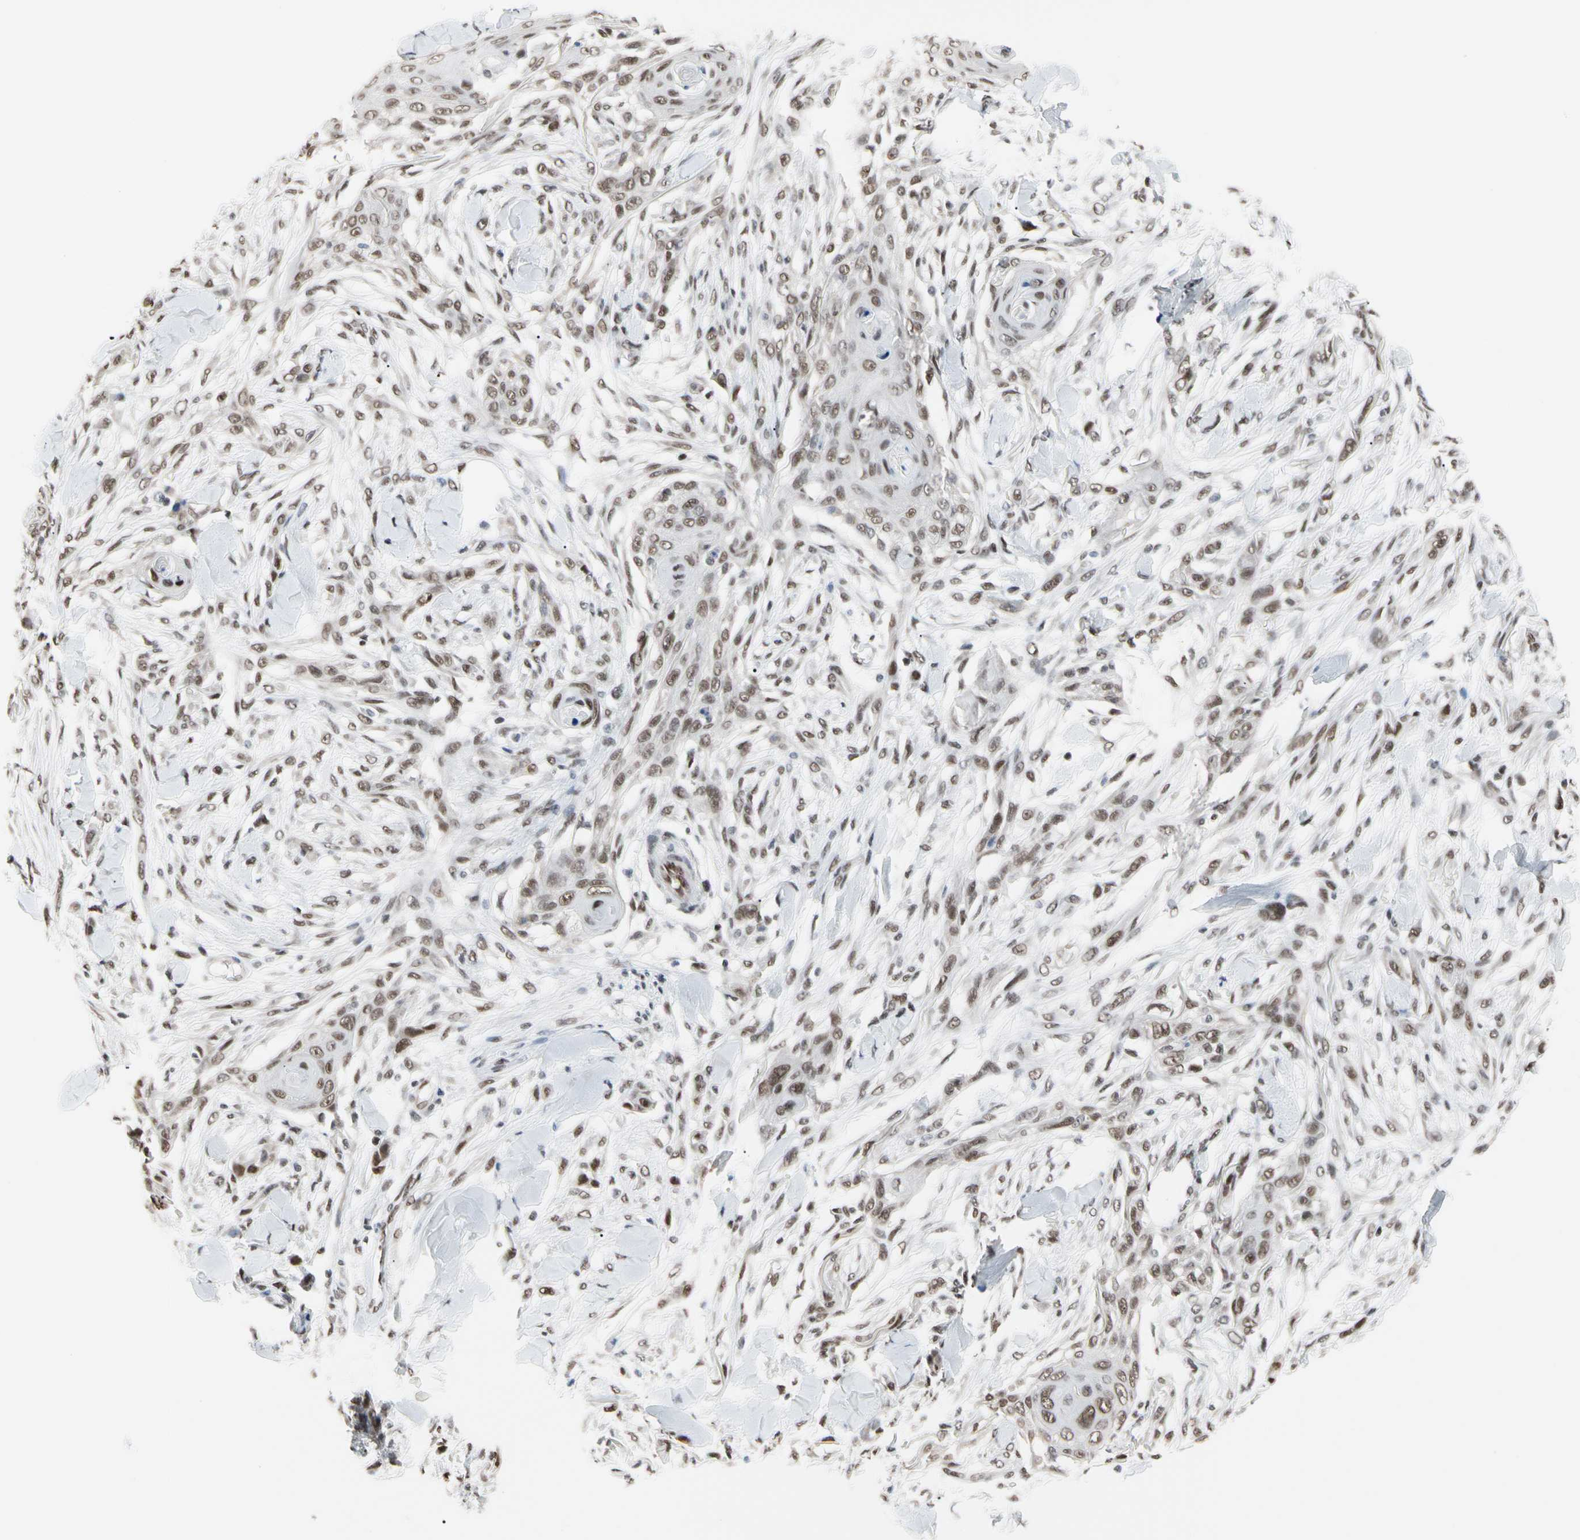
{"staining": {"intensity": "moderate", "quantity": ">75%", "location": "nuclear"}, "tissue": "skin cancer", "cell_type": "Tumor cells", "image_type": "cancer", "snomed": [{"axis": "morphology", "description": "Squamous cell carcinoma, NOS"}, {"axis": "topography", "description": "Skin"}], "caption": "Brown immunohistochemical staining in squamous cell carcinoma (skin) displays moderate nuclear positivity in about >75% of tumor cells.", "gene": "FAM98B", "patient": {"sex": "female", "age": 59}}